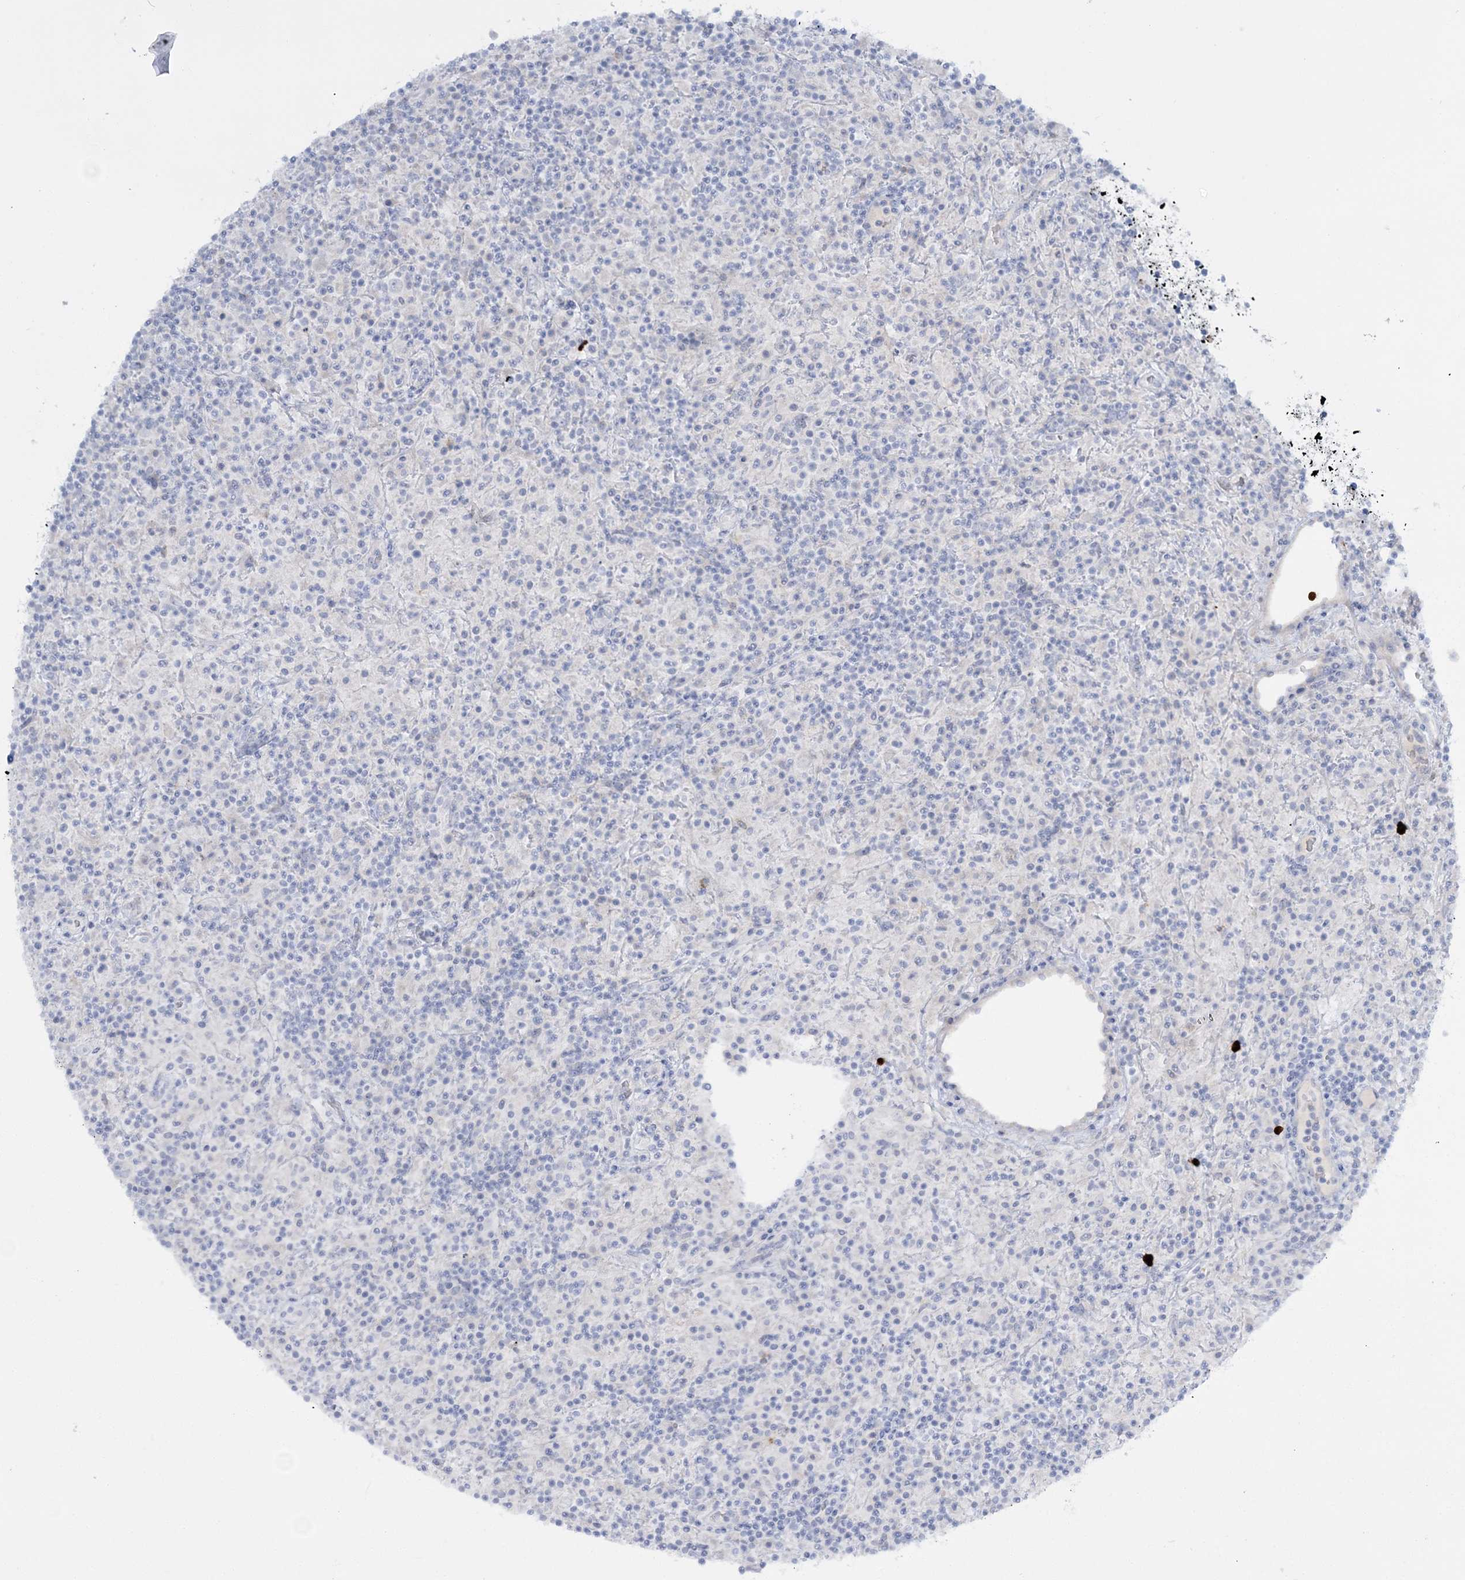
{"staining": {"intensity": "negative", "quantity": "none", "location": "none"}, "tissue": "lymphoma", "cell_type": "Tumor cells", "image_type": "cancer", "snomed": [{"axis": "morphology", "description": "Hodgkin's disease, NOS"}, {"axis": "topography", "description": "Lymph node"}], "caption": "Tumor cells show no significant expression in Hodgkin's disease. (DAB (3,3'-diaminobenzidine) IHC with hematoxylin counter stain).", "gene": "WDSUB1", "patient": {"sex": "male", "age": 70}}